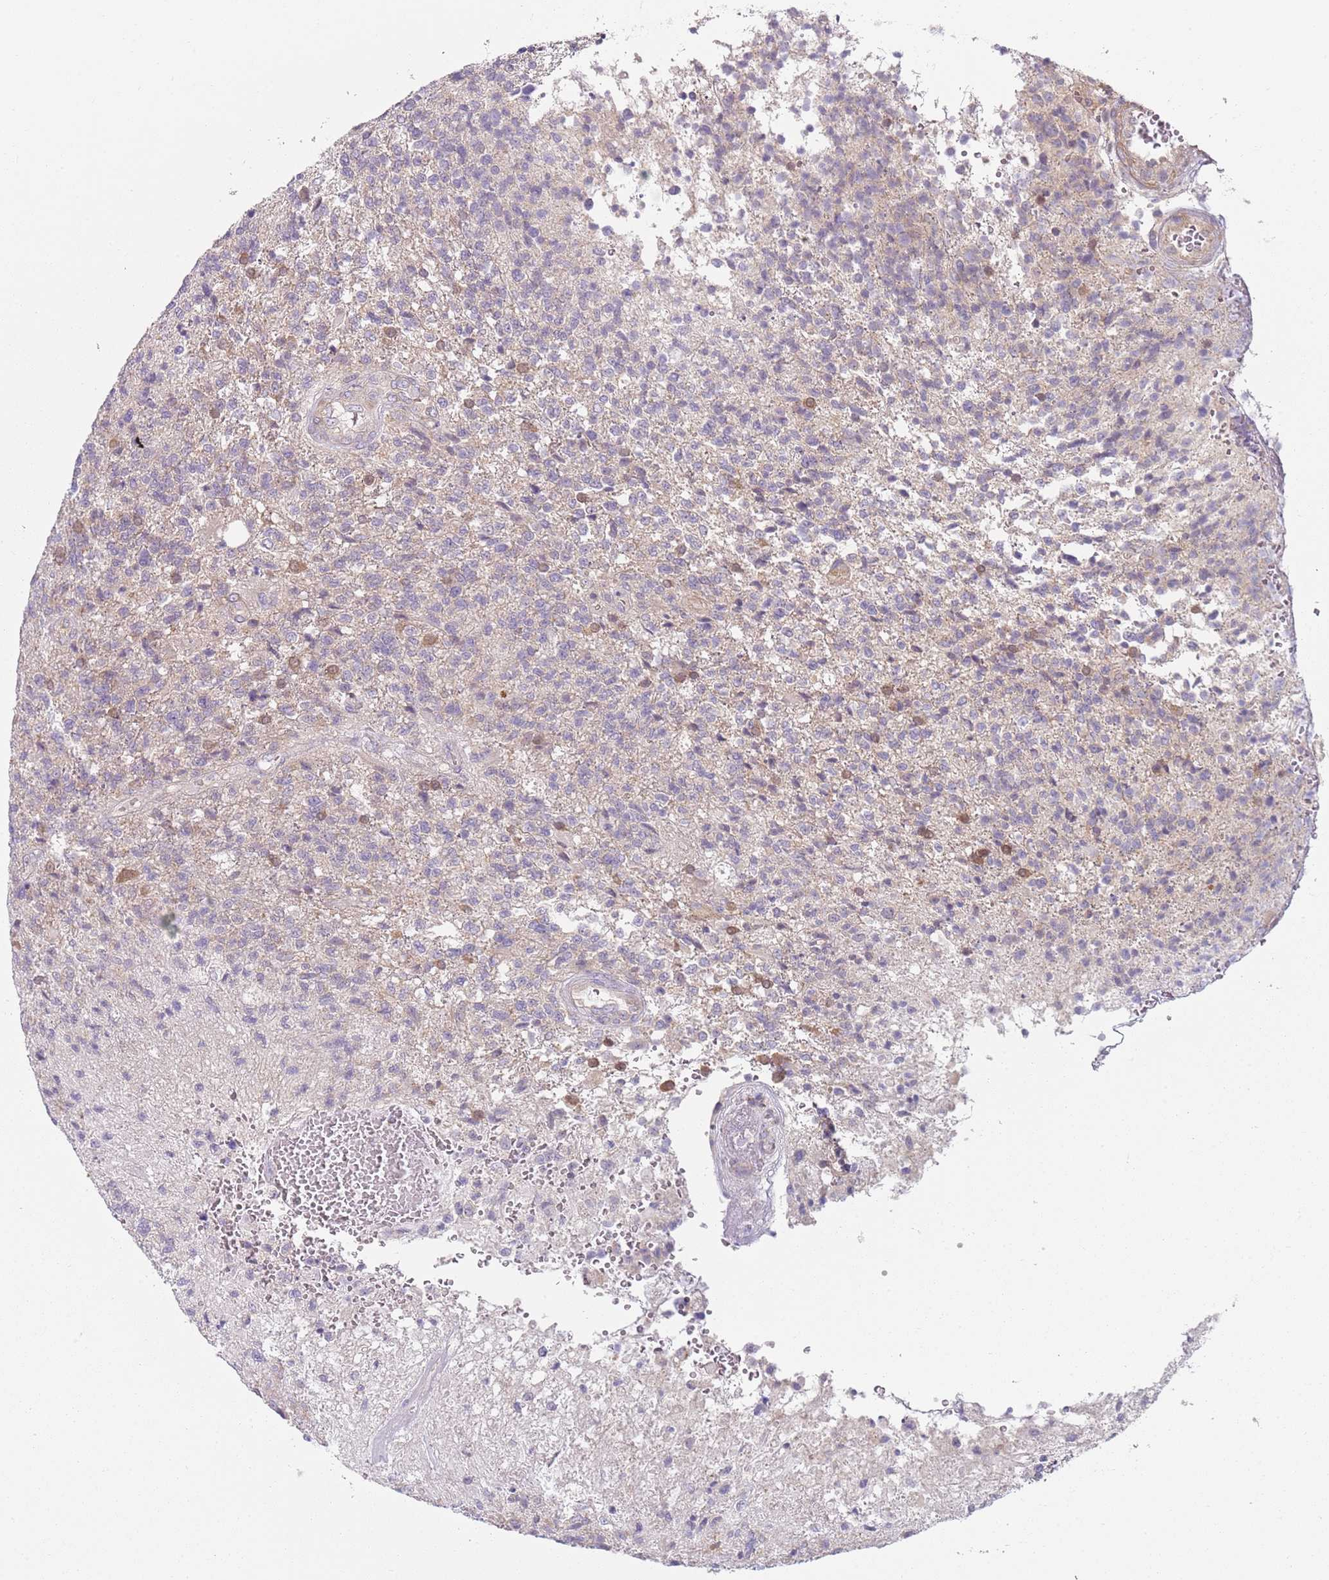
{"staining": {"intensity": "weak", "quantity": "<25%", "location": "cytoplasmic/membranous"}, "tissue": "glioma", "cell_type": "Tumor cells", "image_type": "cancer", "snomed": [{"axis": "morphology", "description": "Glioma, malignant, High grade"}, {"axis": "topography", "description": "Brain"}], "caption": "Photomicrograph shows no protein staining in tumor cells of glioma tissue.", "gene": "SLC26A6", "patient": {"sex": "male", "age": 56}}